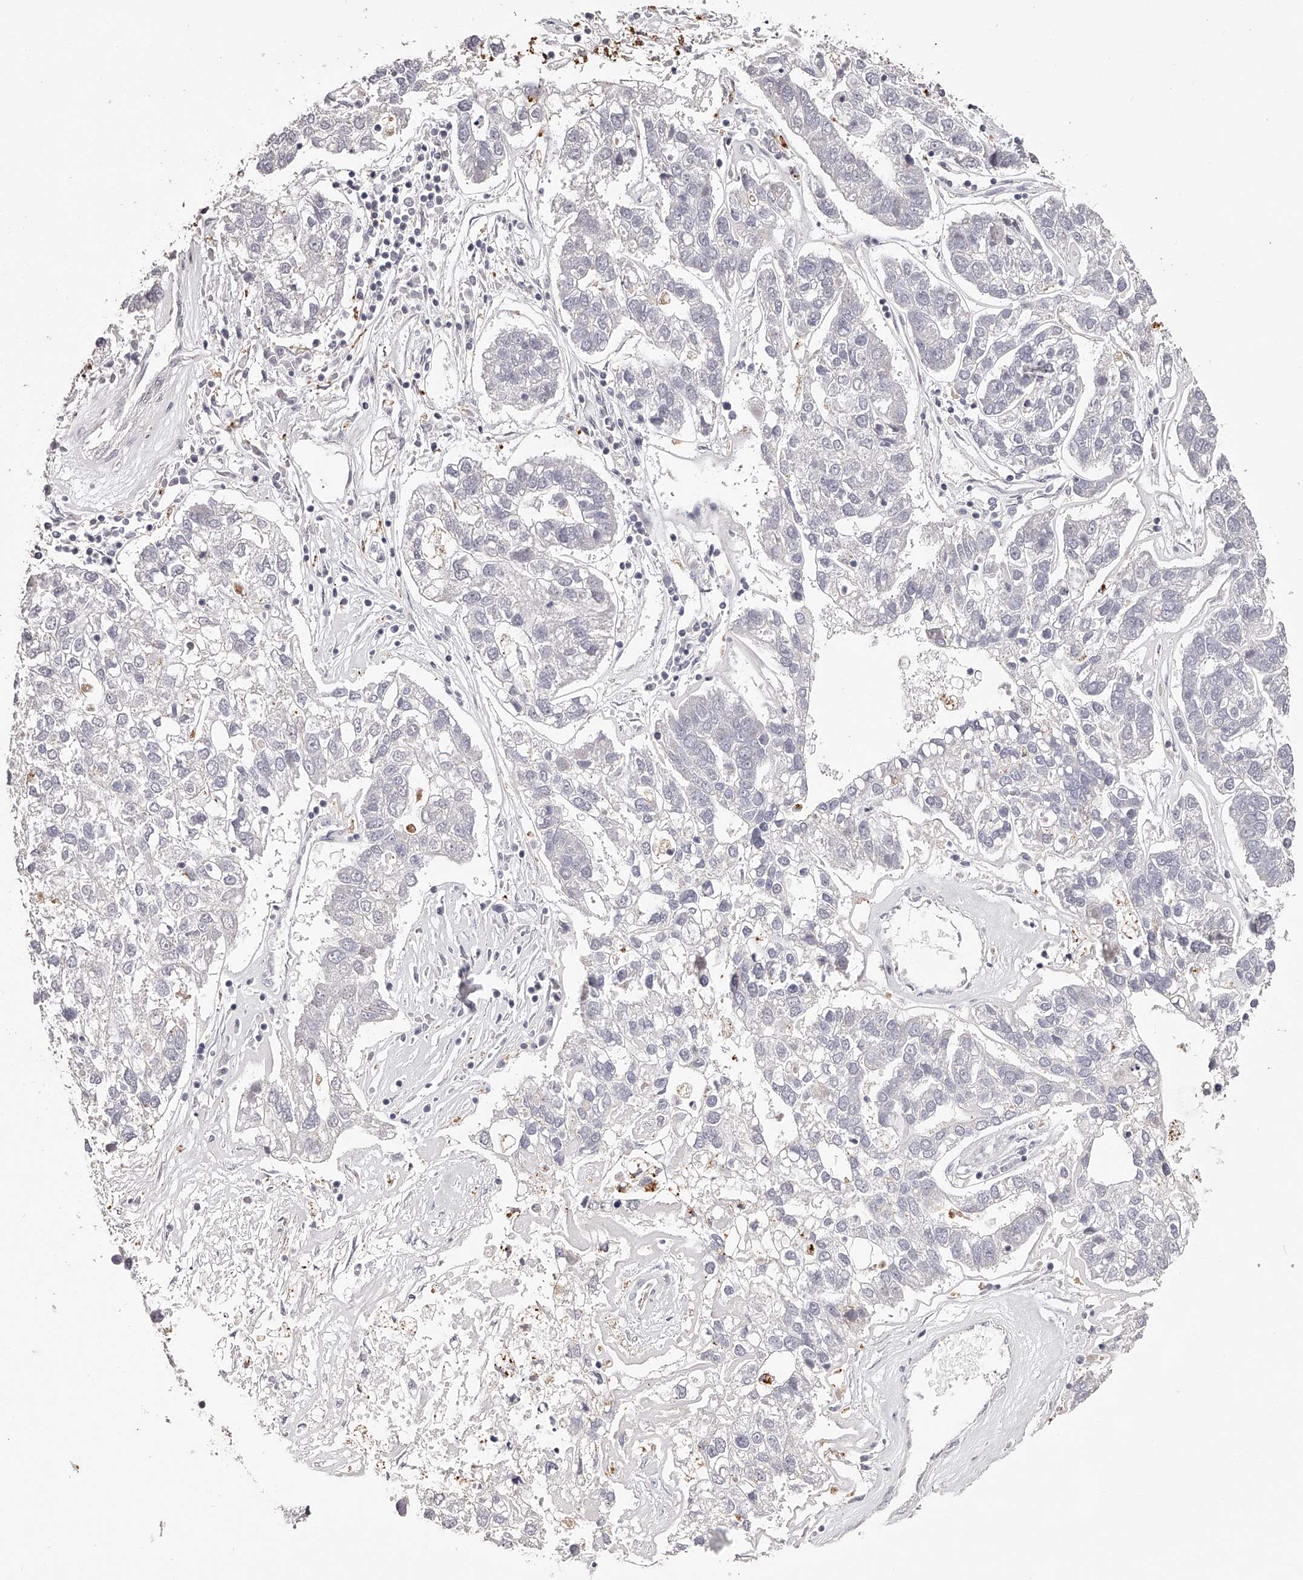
{"staining": {"intensity": "negative", "quantity": "none", "location": "none"}, "tissue": "pancreatic cancer", "cell_type": "Tumor cells", "image_type": "cancer", "snomed": [{"axis": "morphology", "description": "Adenocarcinoma, NOS"}, {"axis": "topography", "description": "Pancreas"}], "caption": "This is an IHC photomicrograph of human pancreatic cancer. There is no staining in tumor cells.", "gene": "SLC35D3", "patient": {"sex": "female", "age": 61}}